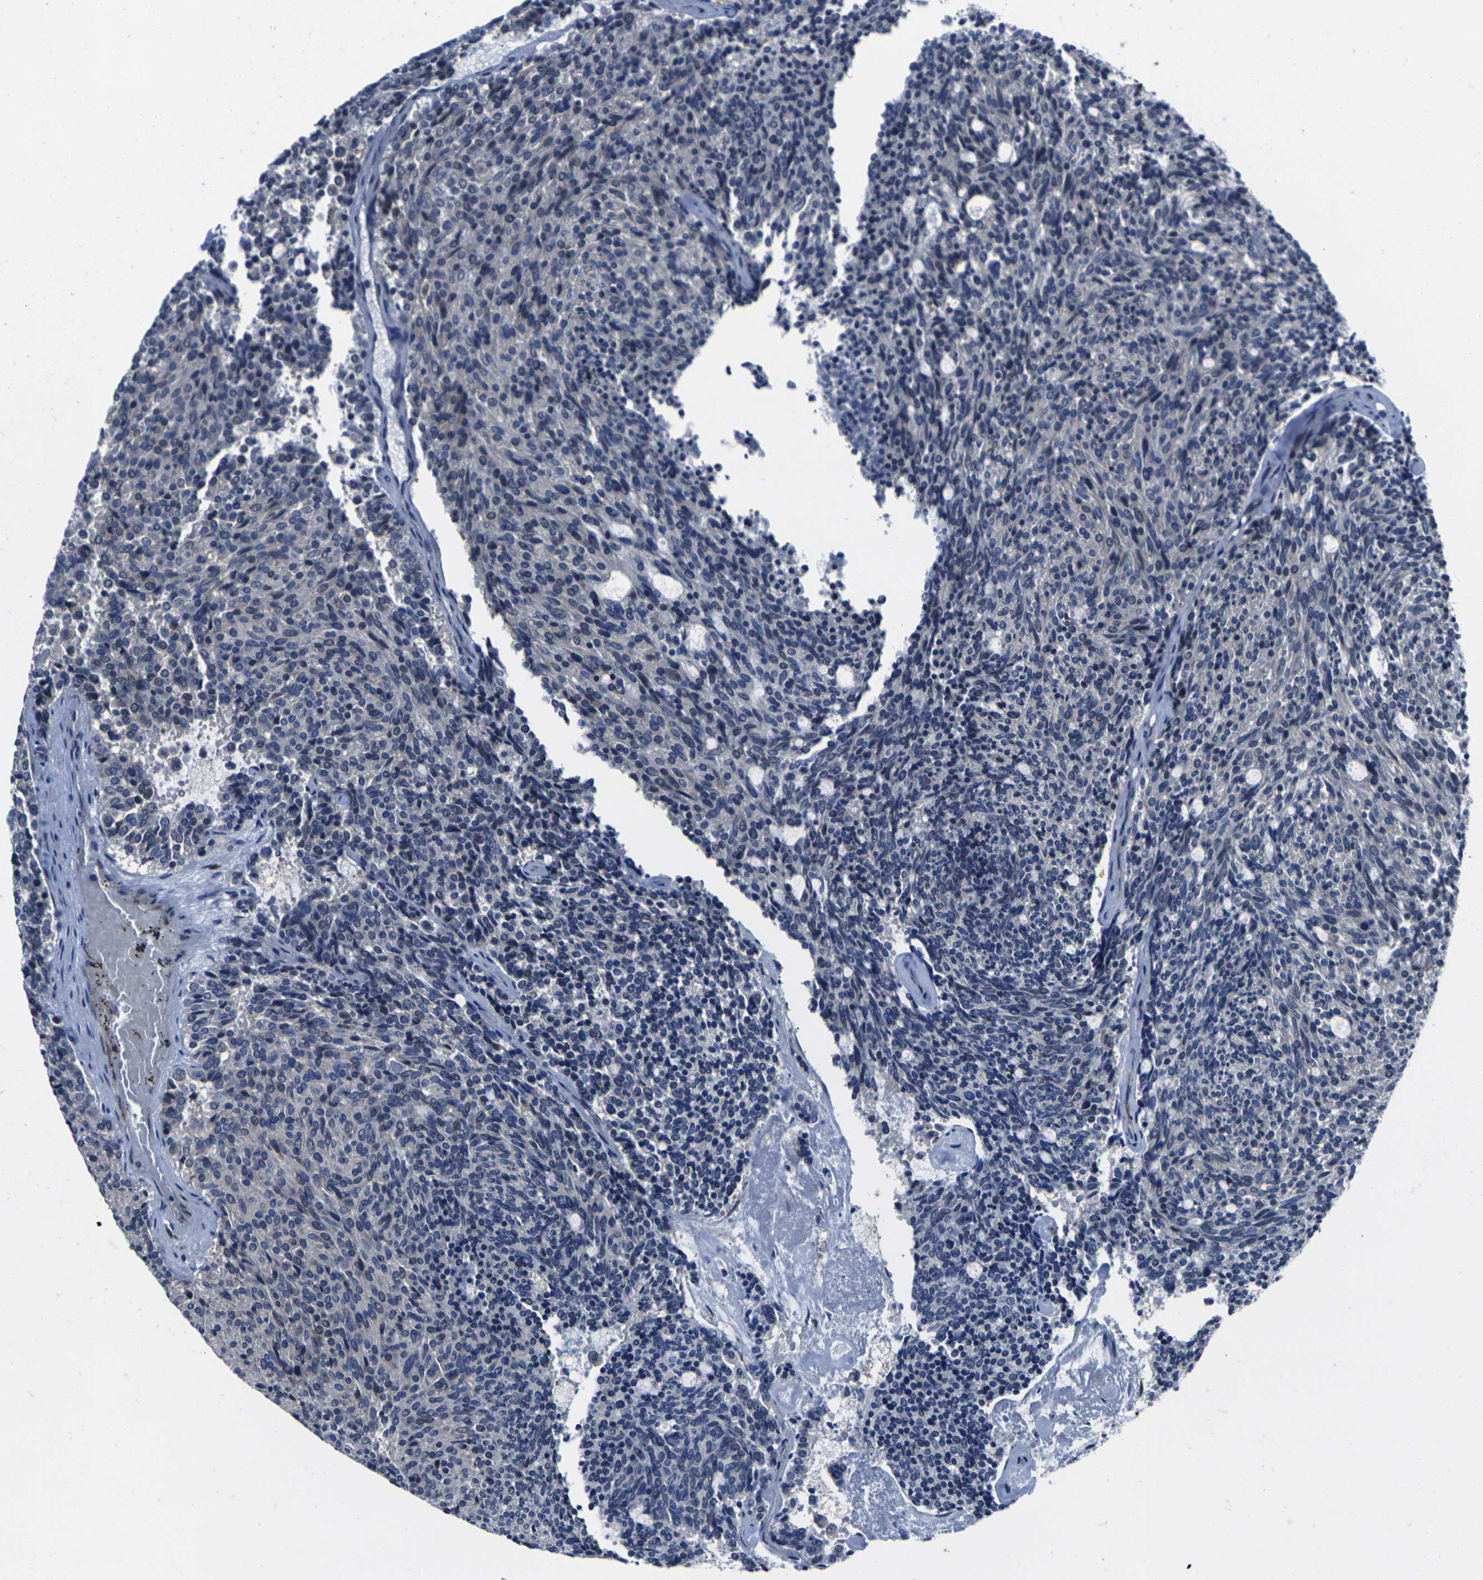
{"staining": {"intensity": "negative", "quantity": "none", "location": "none"}, "tissue": "carcinoid", "cell_type": "Tumor cells", "image_type": "cancer", "snomed": [{"axis": "morphology", "description": "Carcinoid, malignant, NOS"}, {"axis": "topography", "description": "Pancreas"}], "caption": "Histopathology image shows no significant protein positivity in tumor cells of carcinoid.", "gene": "CYP2C8", "patient": {"sex": "female", "age": 54}}